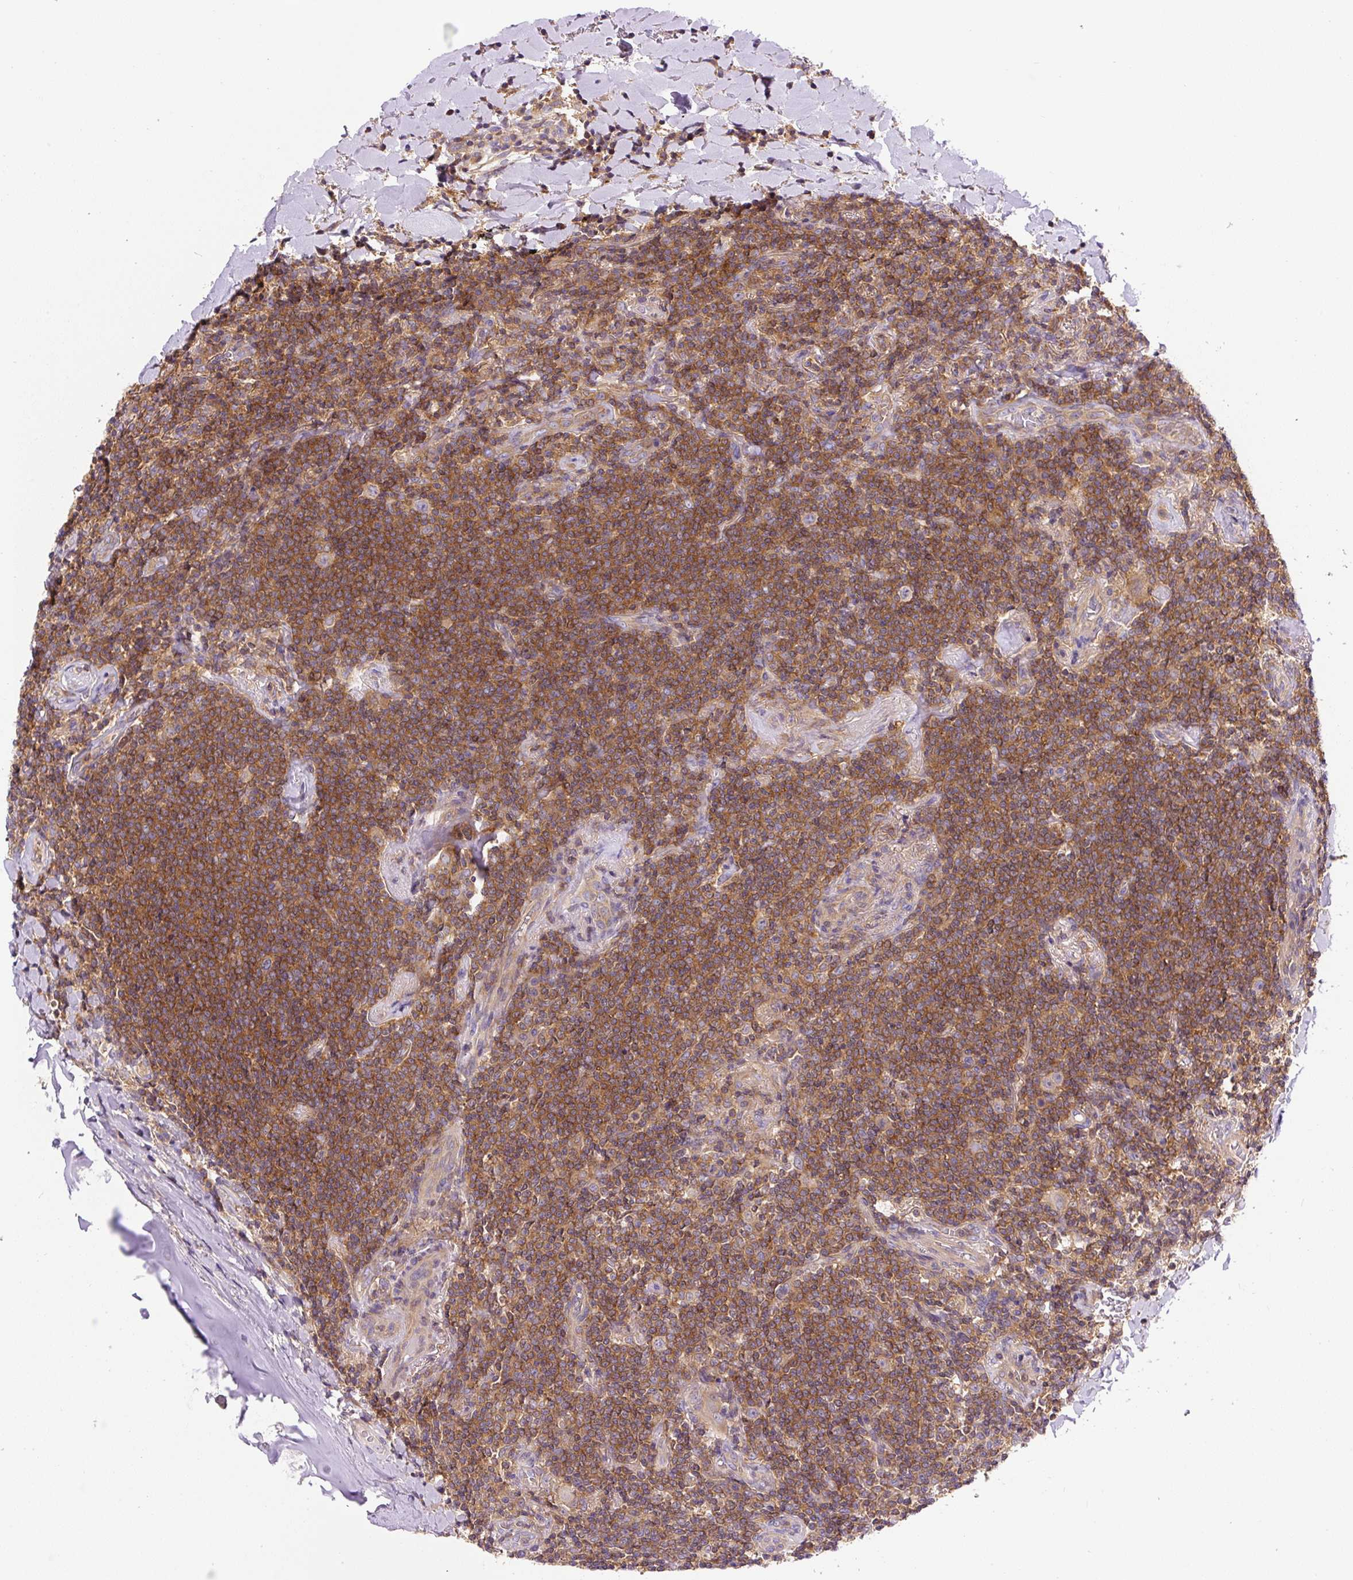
{"staining": {"intensity": "moderate", "quantity": ">75%", "location": "cytoplasmic/membranous"}, "tissue": "lymphoma", "cell_type": "Tumor cells", "image_type": "cancer", "snomed": [{"axis": "morphology", "description": "Malignant lymphoma, non-Hodgkin's type, Low grade"}, {"axis": "topography", "description": "Lung"}], "caption": "Tumor cells display moderate cytoplasmic/membranous positivity in about >75% of cells in malignant lymphoma, non-Hodgkin's type (low-grade).", "gene": "CCDC28A", "patient": {"sex": "female", "age": 71}}